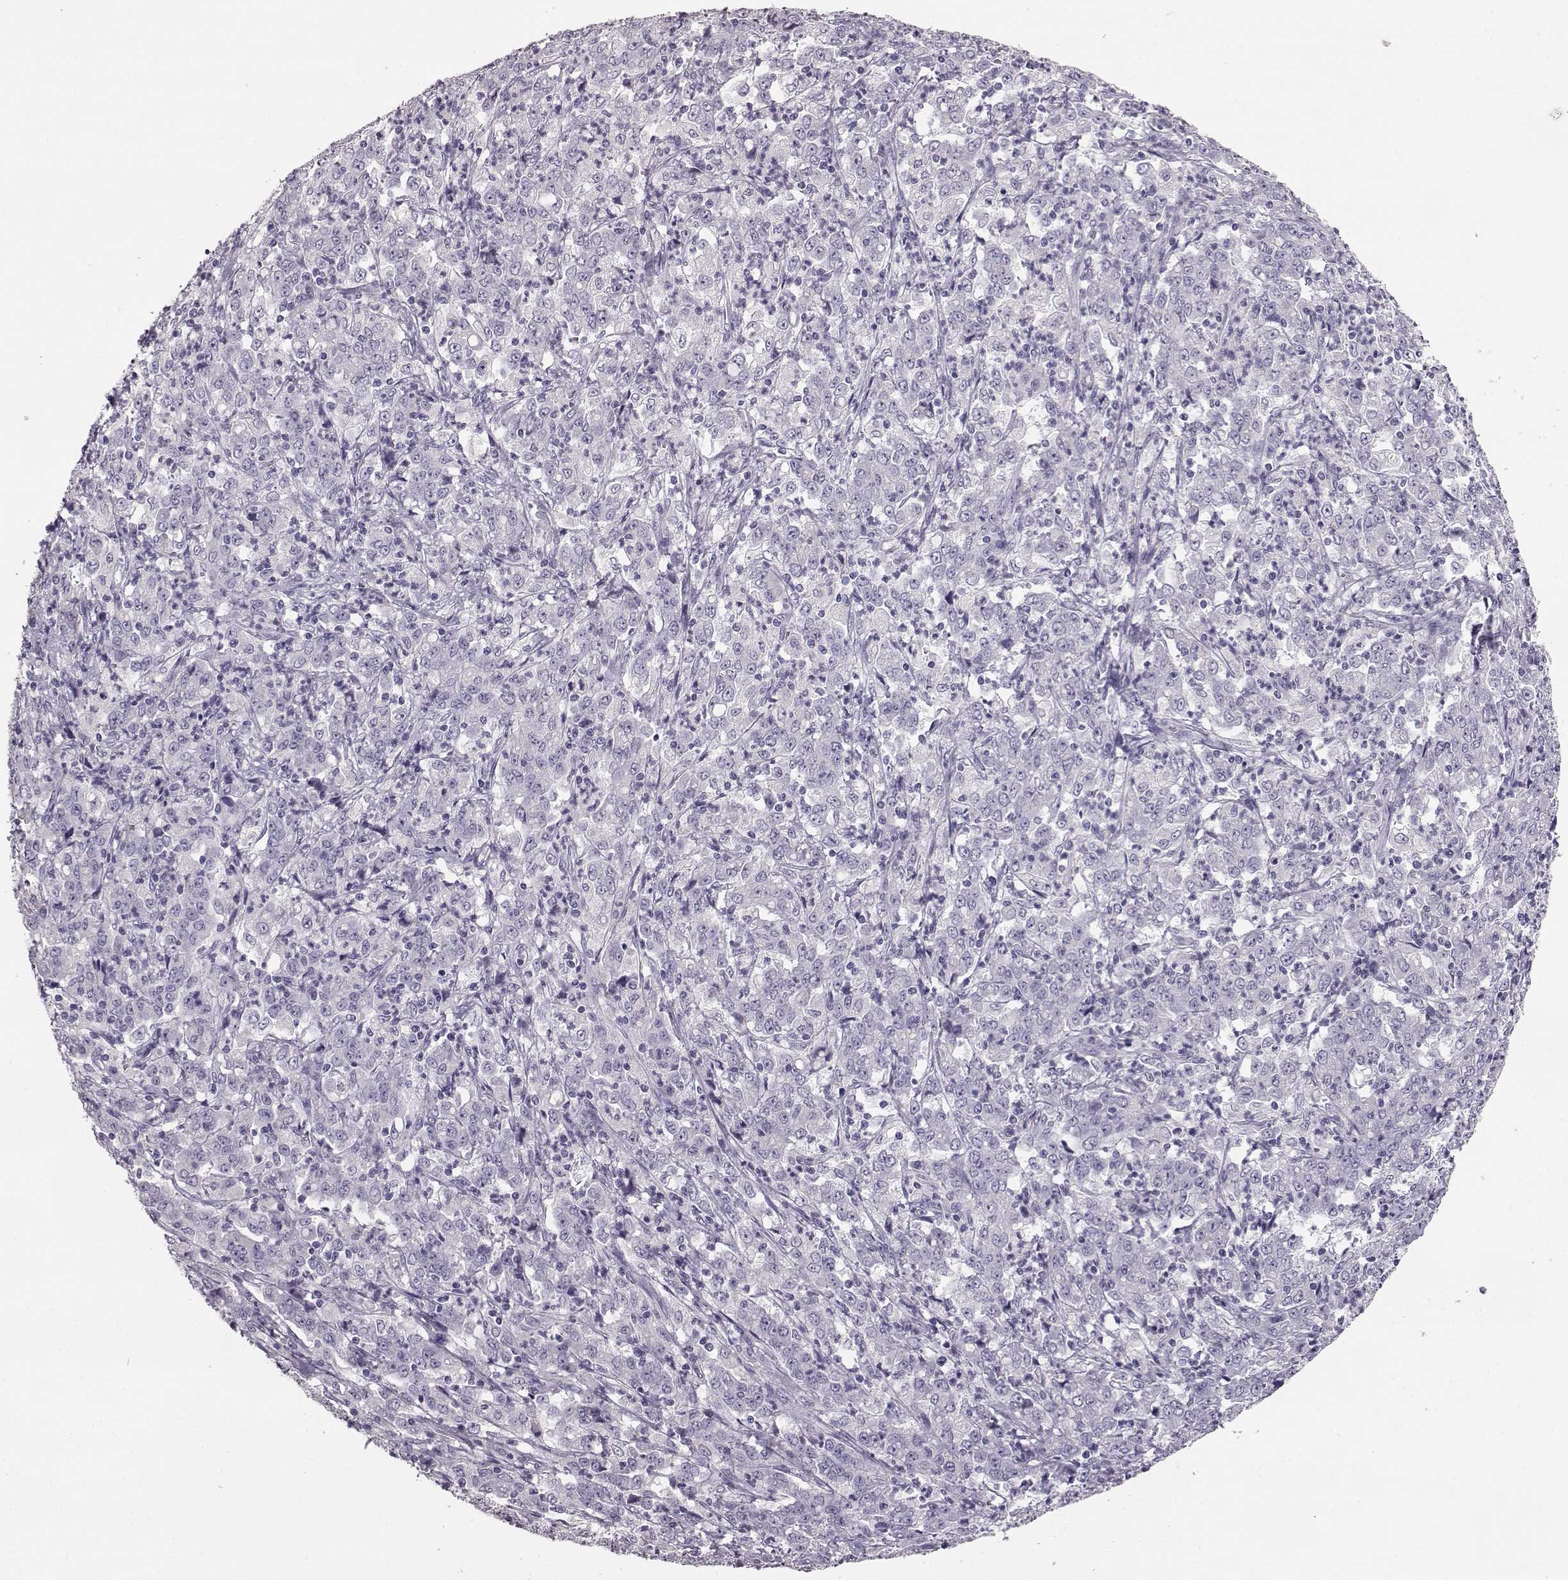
{"staining": {"intensity": "negative", "quantity": "none", "location": "none"}, "tissue": "stomach cancer", "cell_type": "Tumor cells", "image_type": "cancer", "snomed": [{"axis": "morphology", "description": "Adenocarcinoma, NOS"}, {"axis": "topography", "description": "Stomach, lower"}], "caption": "Immunohistochemistry of stomach cancer demonstrates no positivity in tumor cells.", "gene": "NPTXR", "patient": {"sex": "female", "age": 71}}